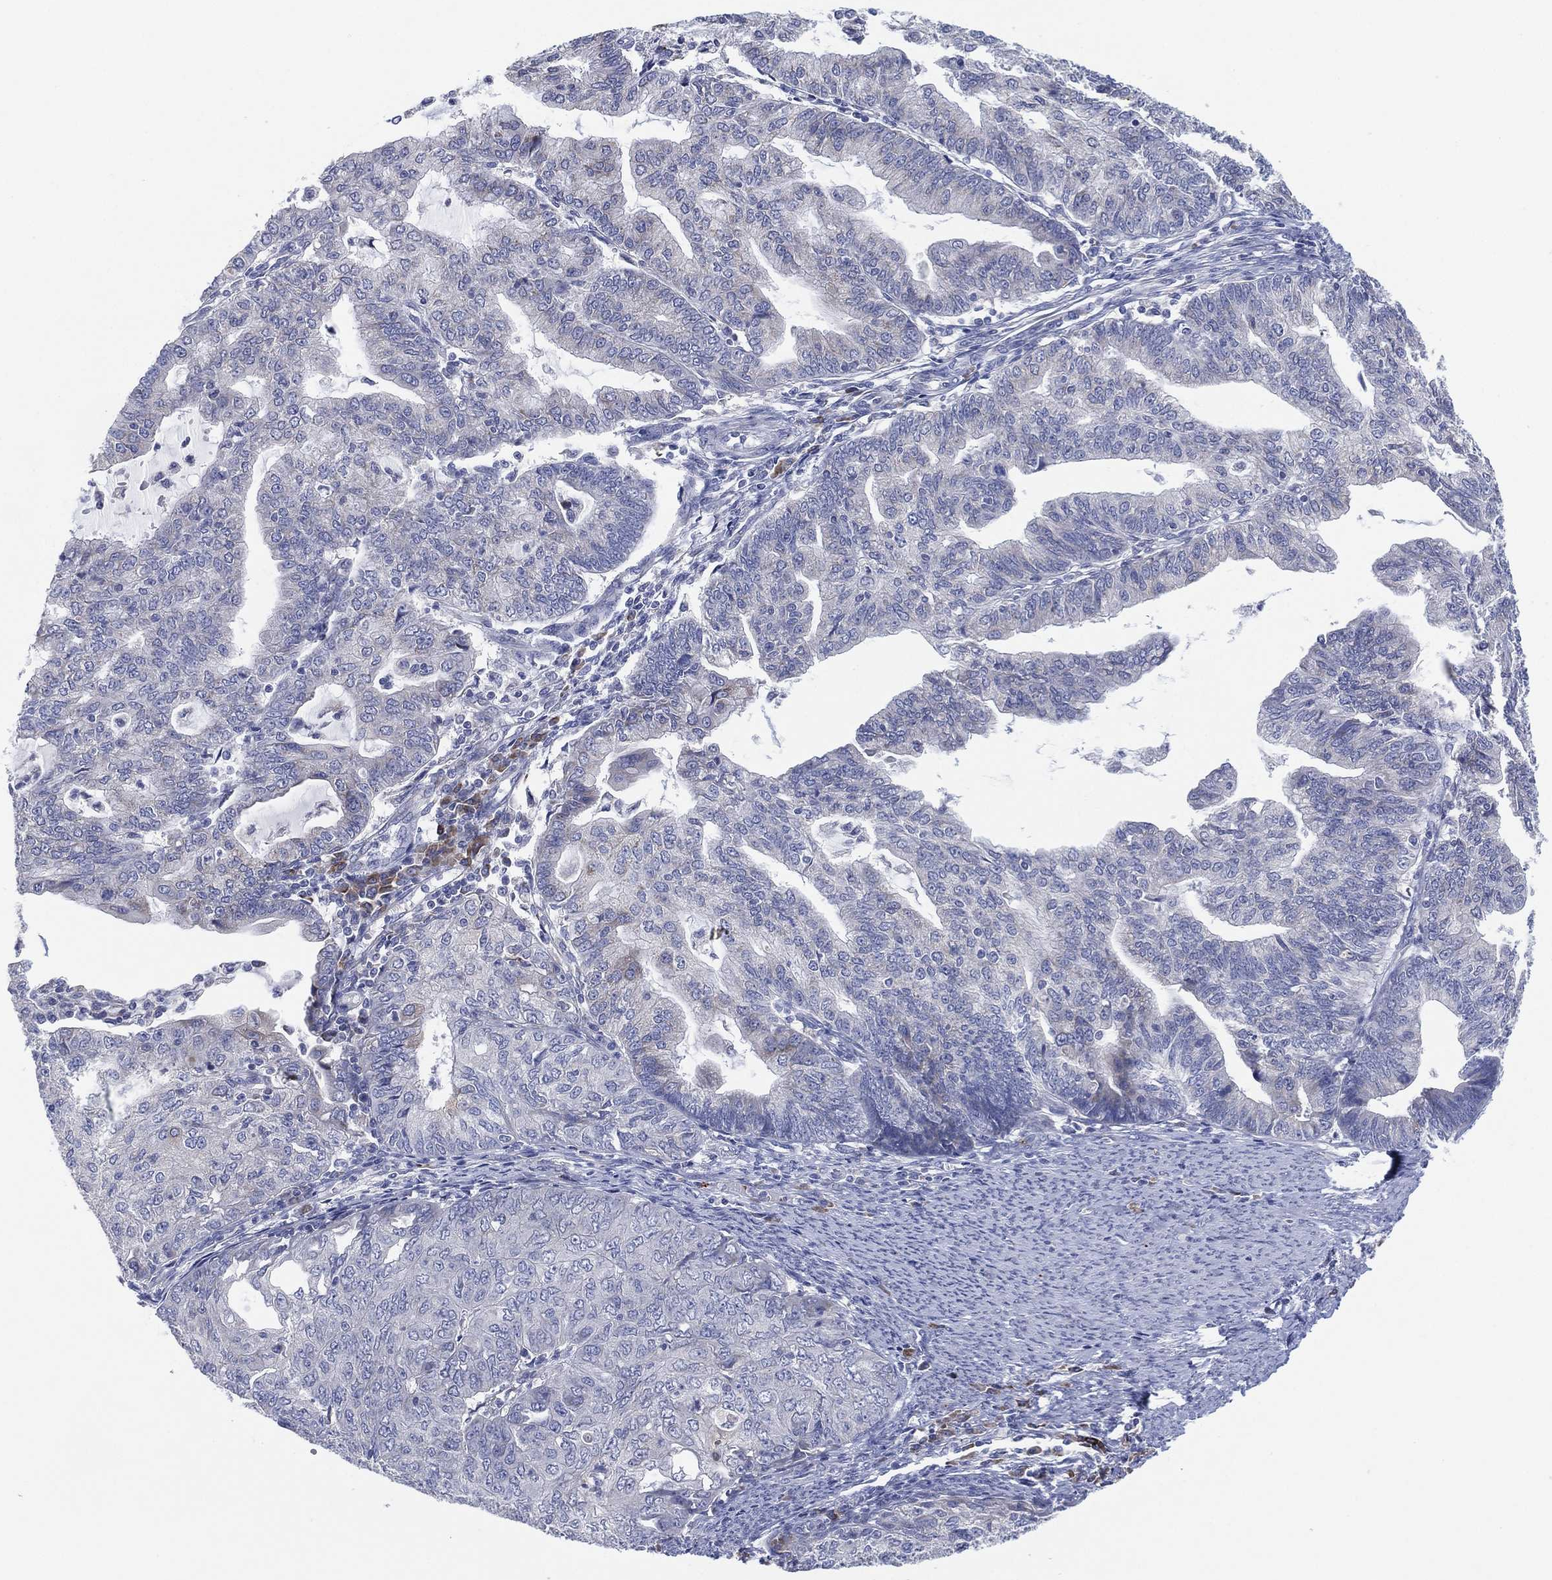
{"staining": {"intensity": "negative", "quantity": "none", "location": "none"}, "tissue": "endometrial cancer", "cell_type": "Tumor cells", "image_type": "cancer", "snomed": [{"axis": "morphology", "description": "Adenocarcinoma, NOS"}, {"axis": "topography", "description": "Endometrium"}], "caption": "This is an immunohistochemistry image of human adenocarcinoma (endometrial). There is no positivity in tumor cells.", "gene": "TMEM40", "patient": {"sex": "female", "age": 82}}